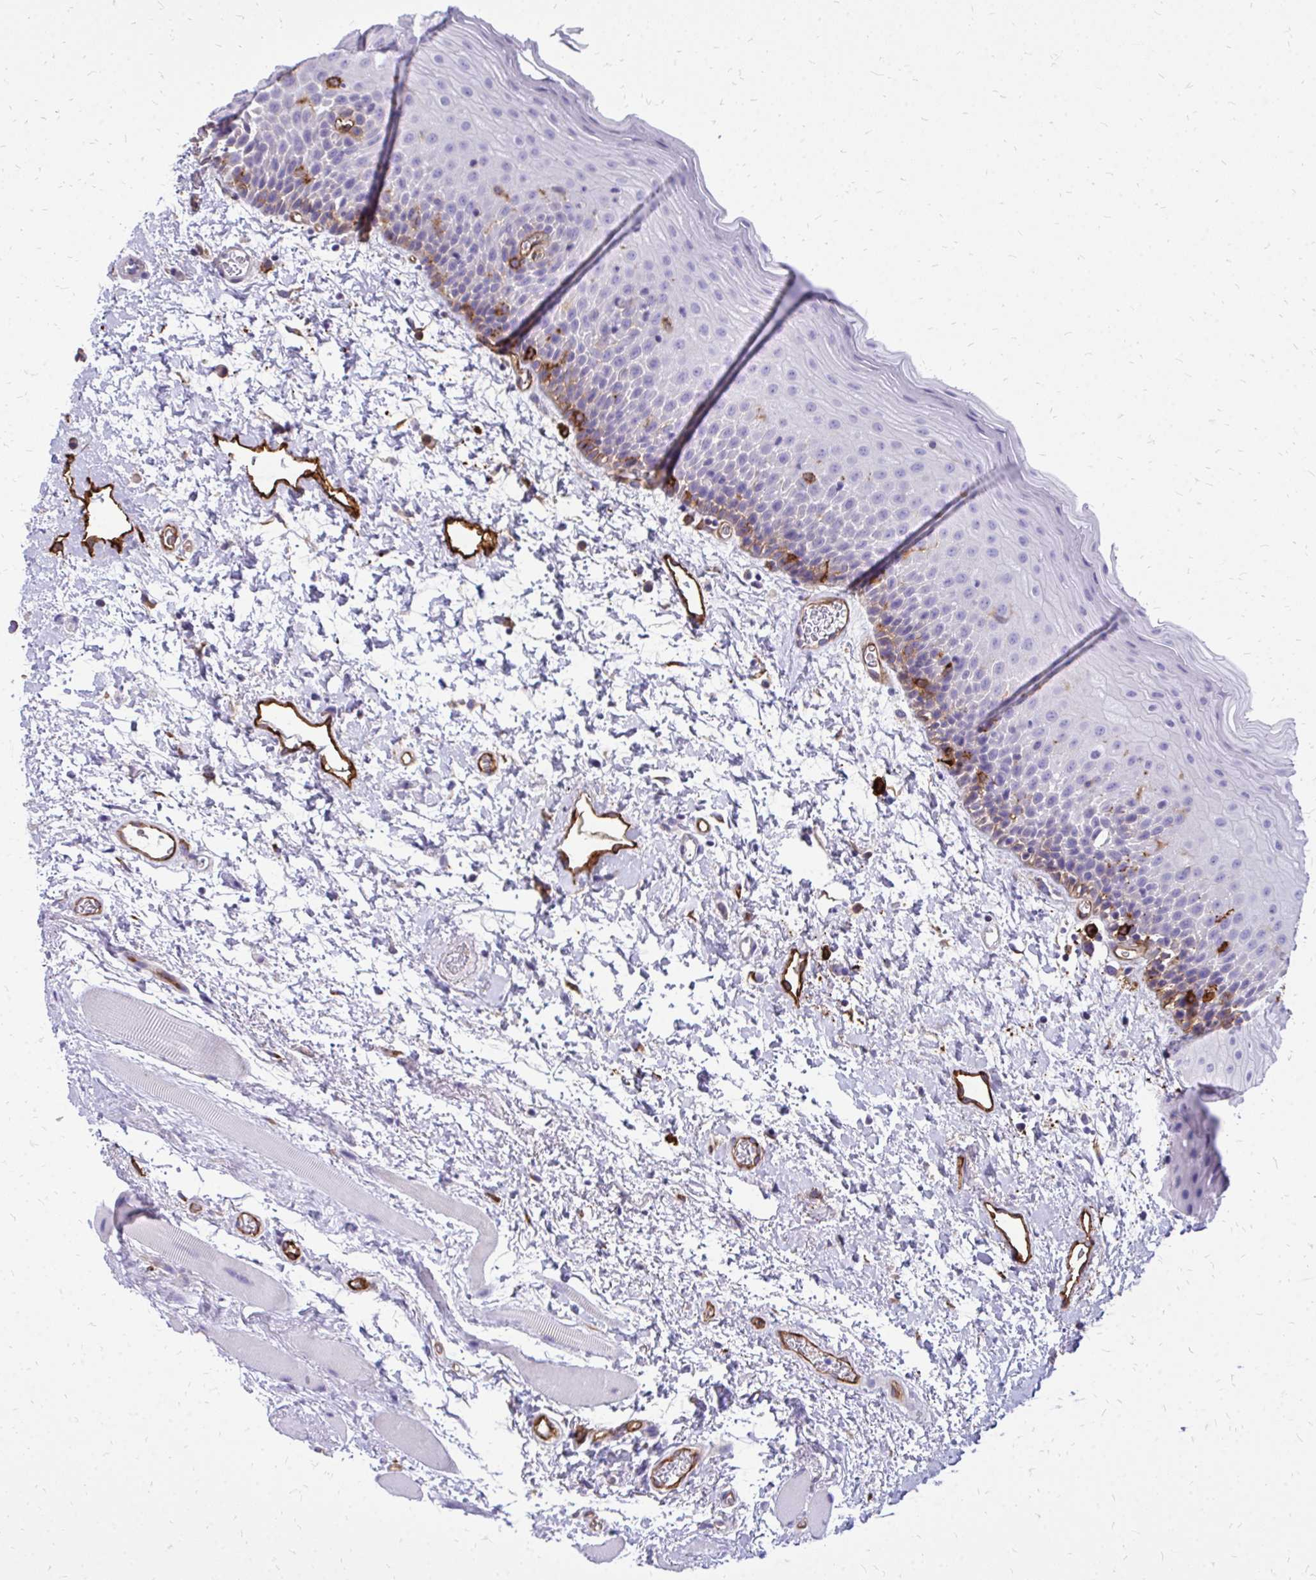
{"staining": {"intensity": "moderate", "quantity": "<25%", "location": "cytoplasmic/membranous"}, "tissue": "oral mucosa", "cell_type": "Squamous epithelial cells", "image_type": "normal", "snomed": [{"axis": "morphology", "description": "Normal tissue, NOS"}, {"axis": "topography", "description": "Oral tissue"}], "caption": "Unremarkable oral mucosa was stained to show a protein in brown. There is low levels of moderate cytoplasmic/membranous expression in approximately <25% of squamous epithelial cells. (DAB (3,3'-diaminobenzidine) IHC, brown staining for protein, blue staining for nuclei).", "gene": "MARCKSL1", "patient": {"sex": "female", "age": 82}}